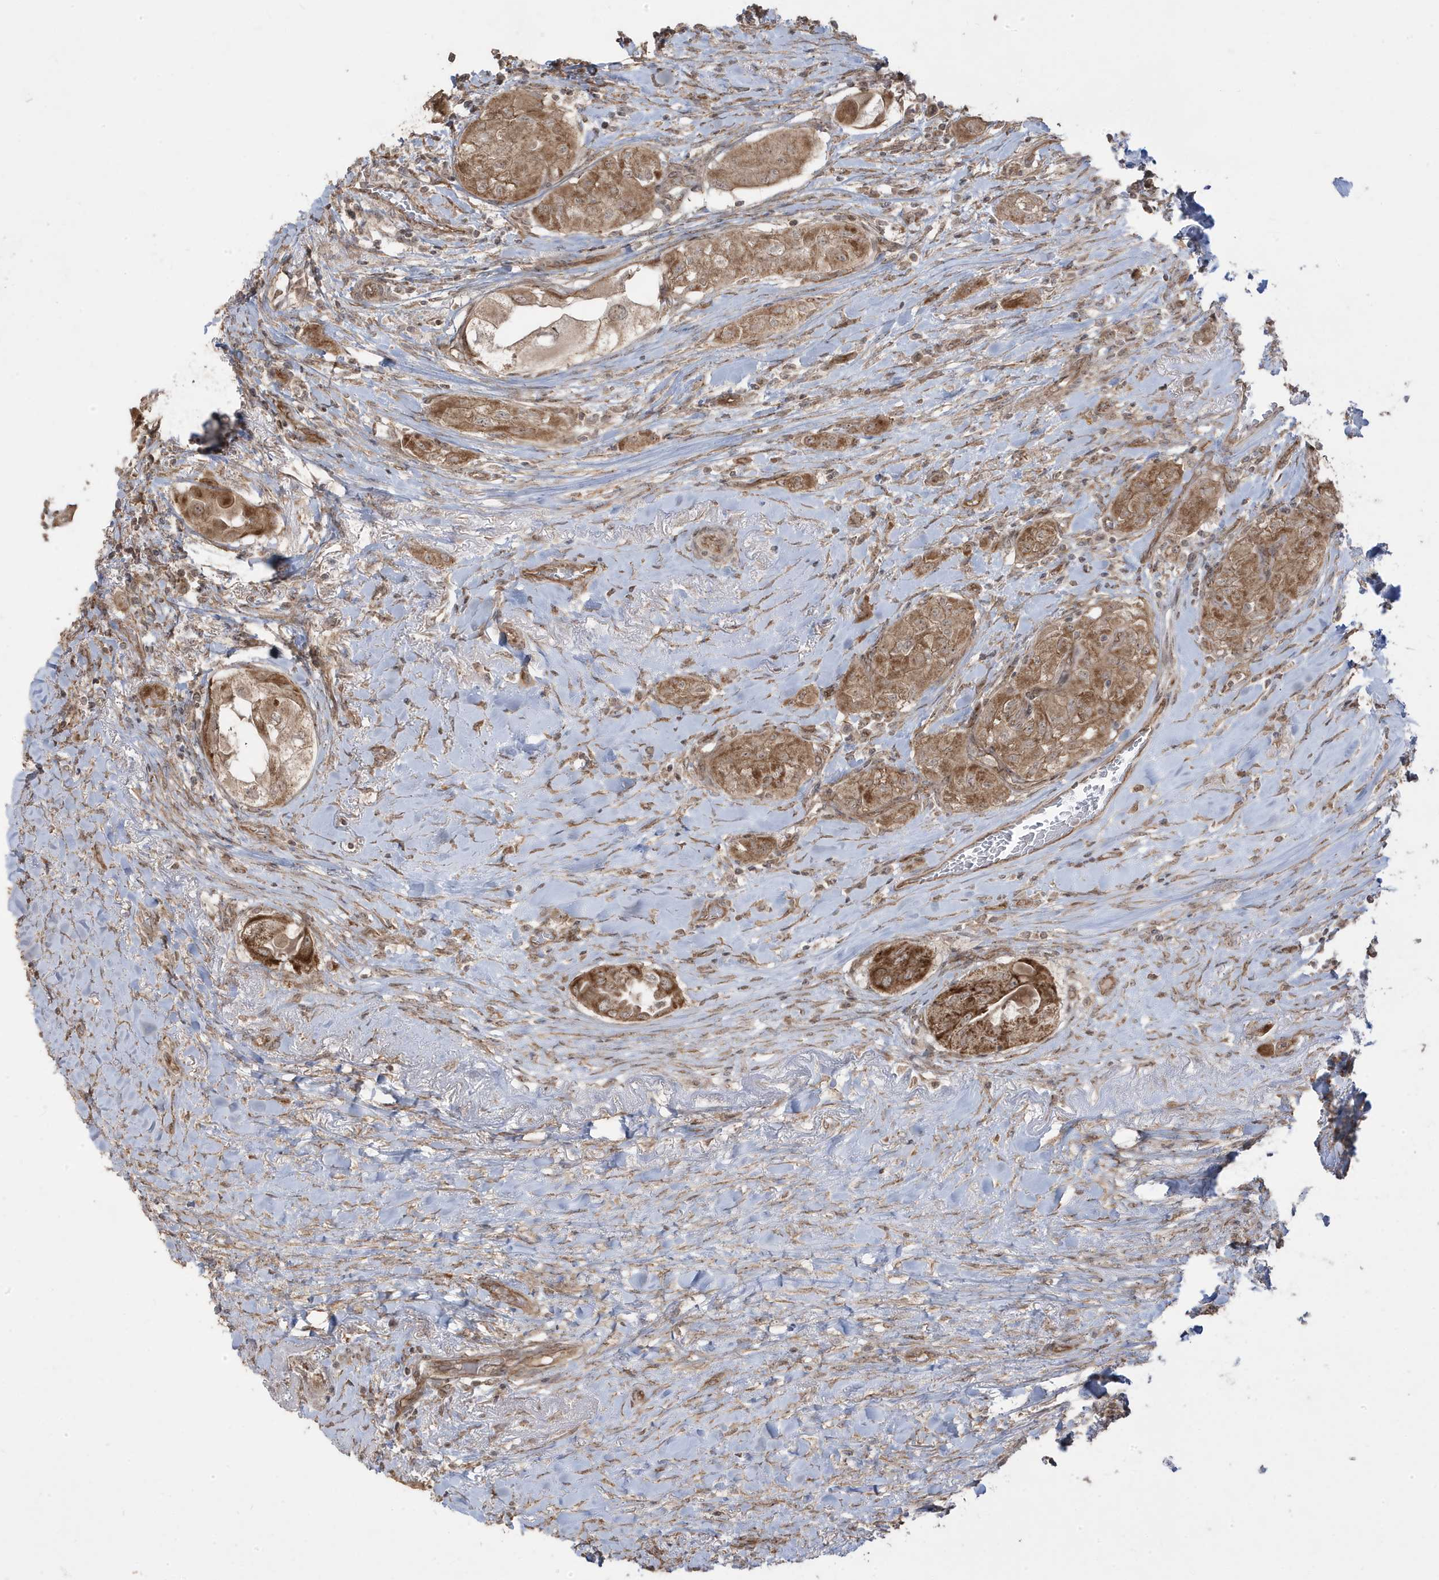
{"staining": {"intensity": "moderate", "quantity": ">75%", "location": "cytoplasmic/membranous"}, "tissue": "thyroid cancer", "cell_type": "Tumor cells", "image_type": "cancer", "snomed": [{"axis": "morphology", "description": "Papillary adenocarcinoma, NOS"}, {"axis": "topography", "description": "Thyroid gland"}], "caption": "Immunohistochemistry of papillary adenocarcinoma (thyroid) exhibits medium levels of moderate cytoplasmic/membranous positivity in about >75% of tumor cells. (Stains: DAB (3,3'-diaminobenzidine) in brown, nuclei in blue, Microscopy: brightfield microscopy at high magnification).", "gene": "DNAJC12", "patient": {"sex": "female", "age": 59}}